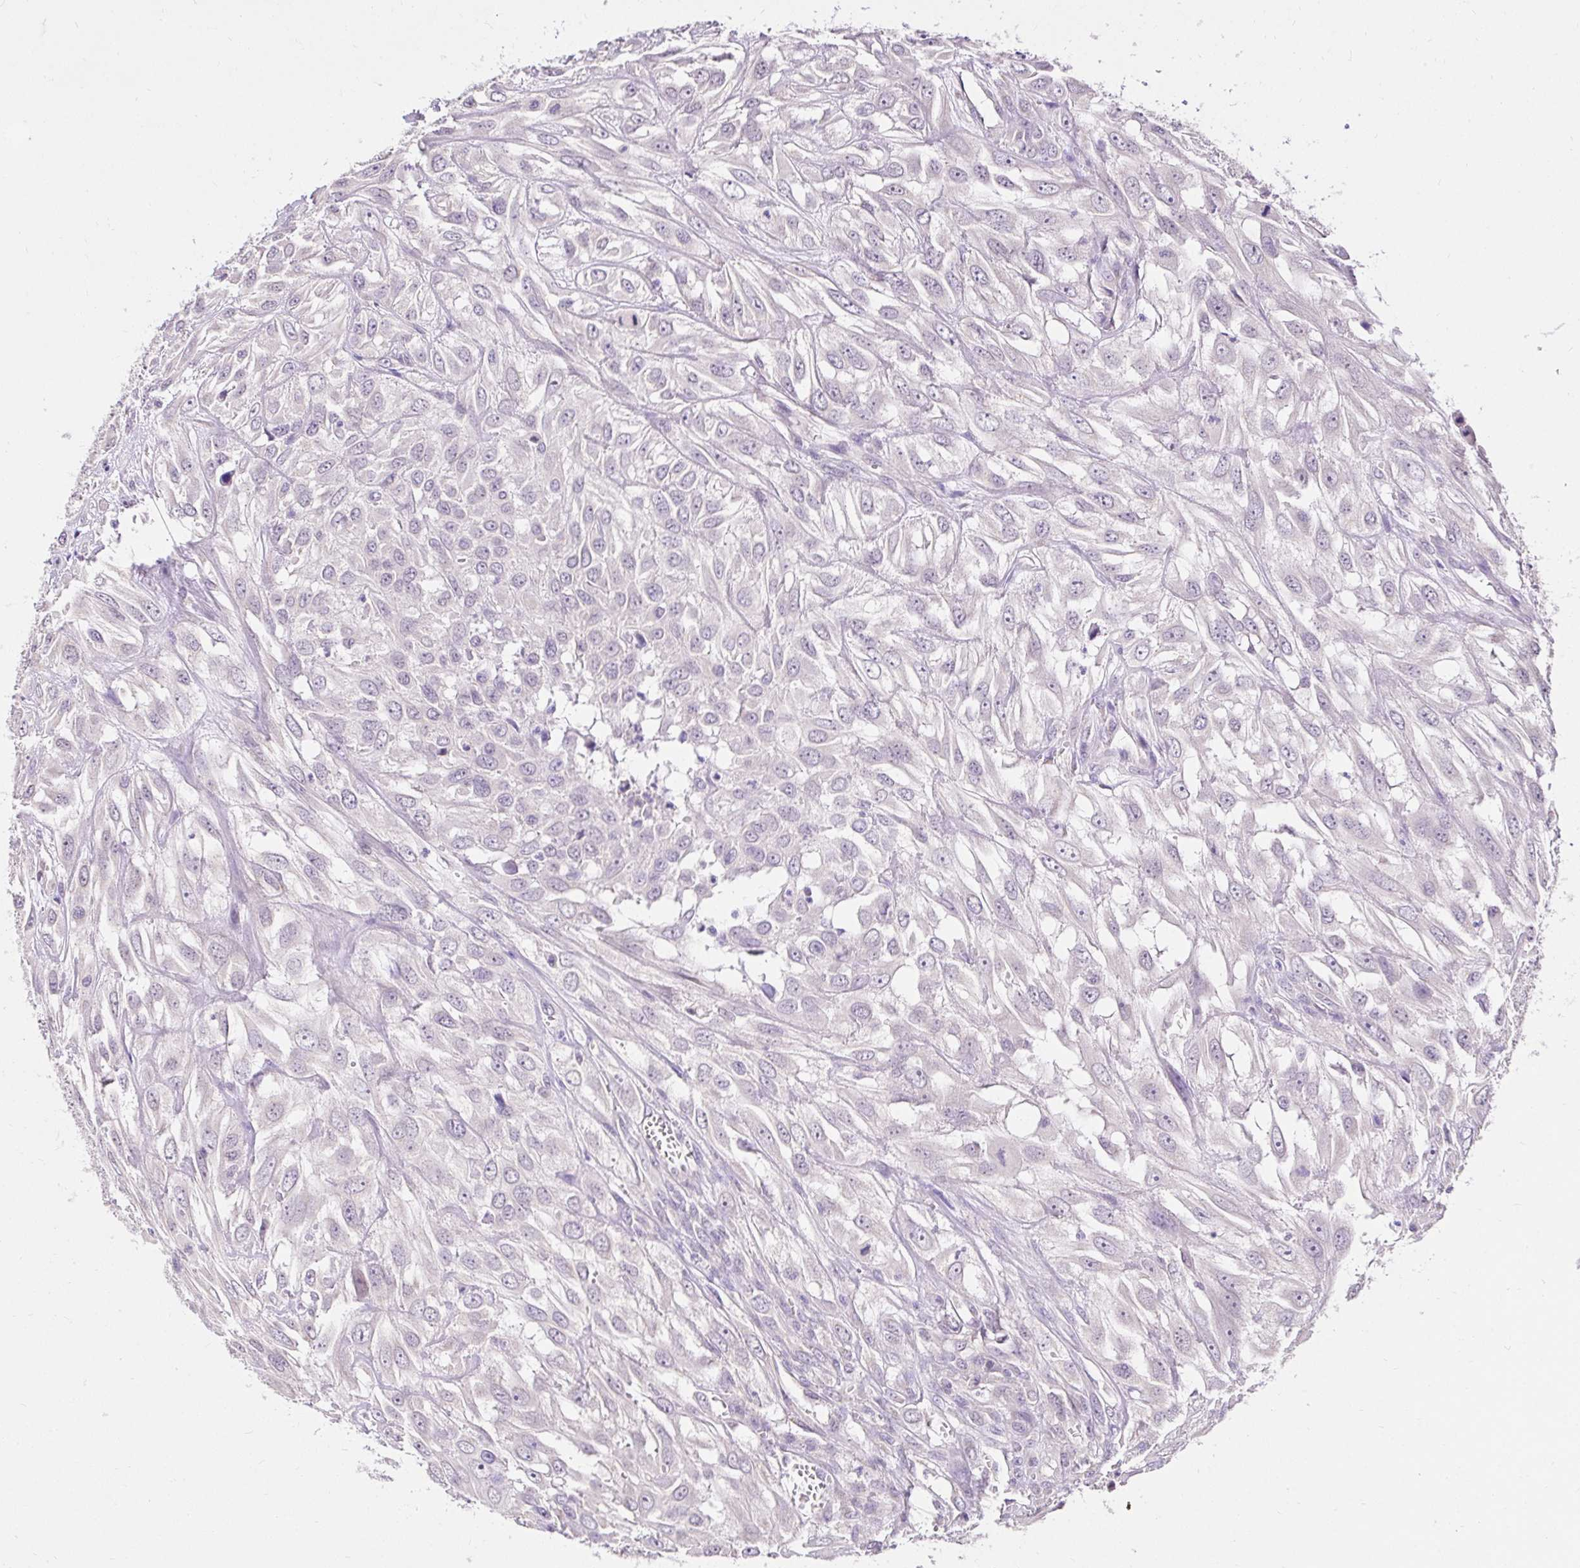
{"staining": {"intensity": "negative", "quantity": "none", "location": "none"}, "tissue": "urothelial cancer", "cell_type": "Tumor cells", "image_type": "cancer", "snomed": [{"axis": "morphology", "description": "Urothelial carcinoma, High grade"}, {"axis": "topography", "description": "Urinary bladder"}], "caption": "High magnification brightfield microscopy of urothelial cancer stained with DAB (brown) and counterstained with hematoxylin (blue): tumor cells show no significant expression.", "gene": "KIAA1210", "patient": {"sex": "male", "age": 67}}